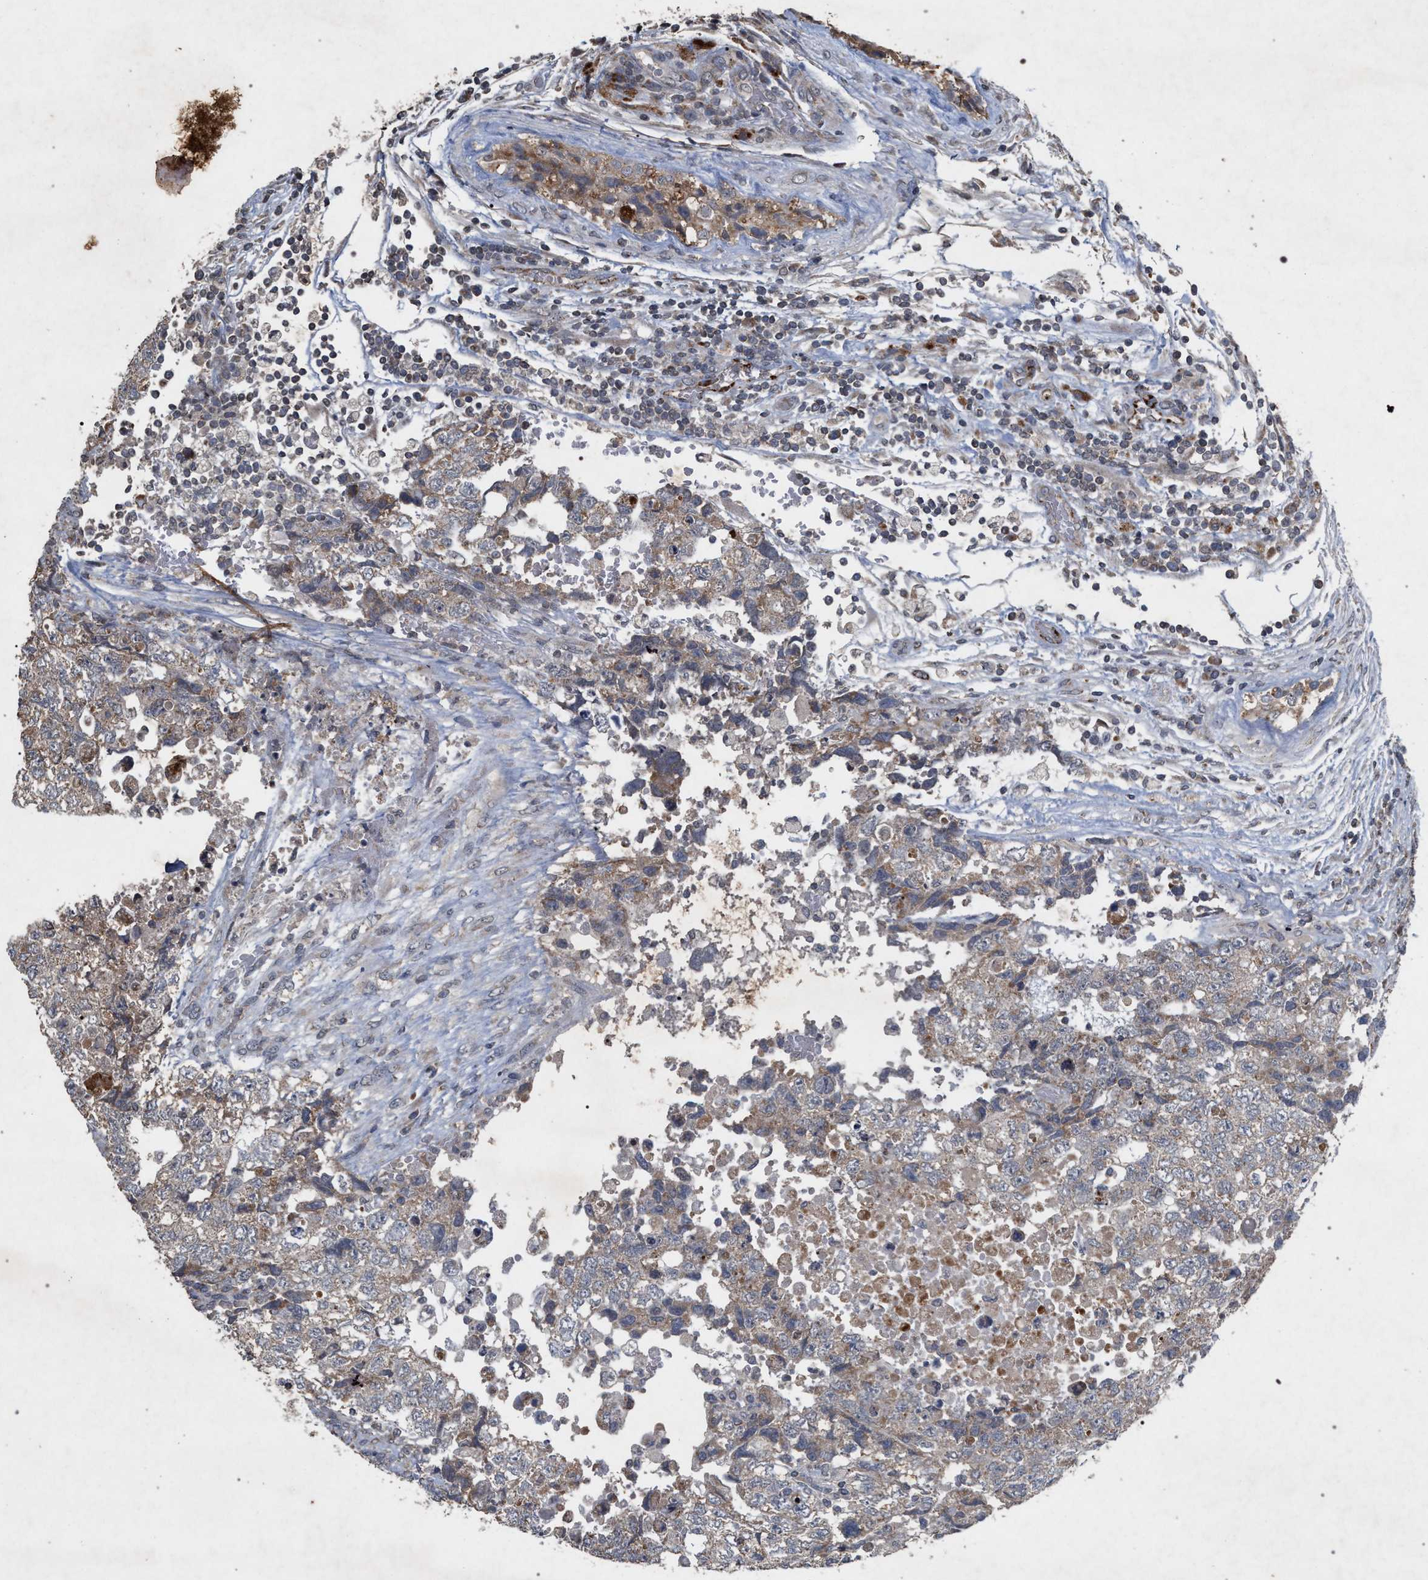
{"staining": {"intensity": "weak", "quantity": "25%-75%", "location": "cytoplasmic/membranous"}, "tissue": "testis cancer", "cell_type": "Tumor cells", "image_type": "cancer", "snomed": [{"axis": "morphology", "description": "Carcinoma, Embryonal, NOS"}, {"axis": "topography", "description": "Testis"}], "caption": "Testis embryonal carcinoma tissue demonstrates weak cytoplasmic/membranous staining in about 25%-75% of tumor cells", "gene": "PKD2L1", "patient": {"sex": "male", "age": 36}}